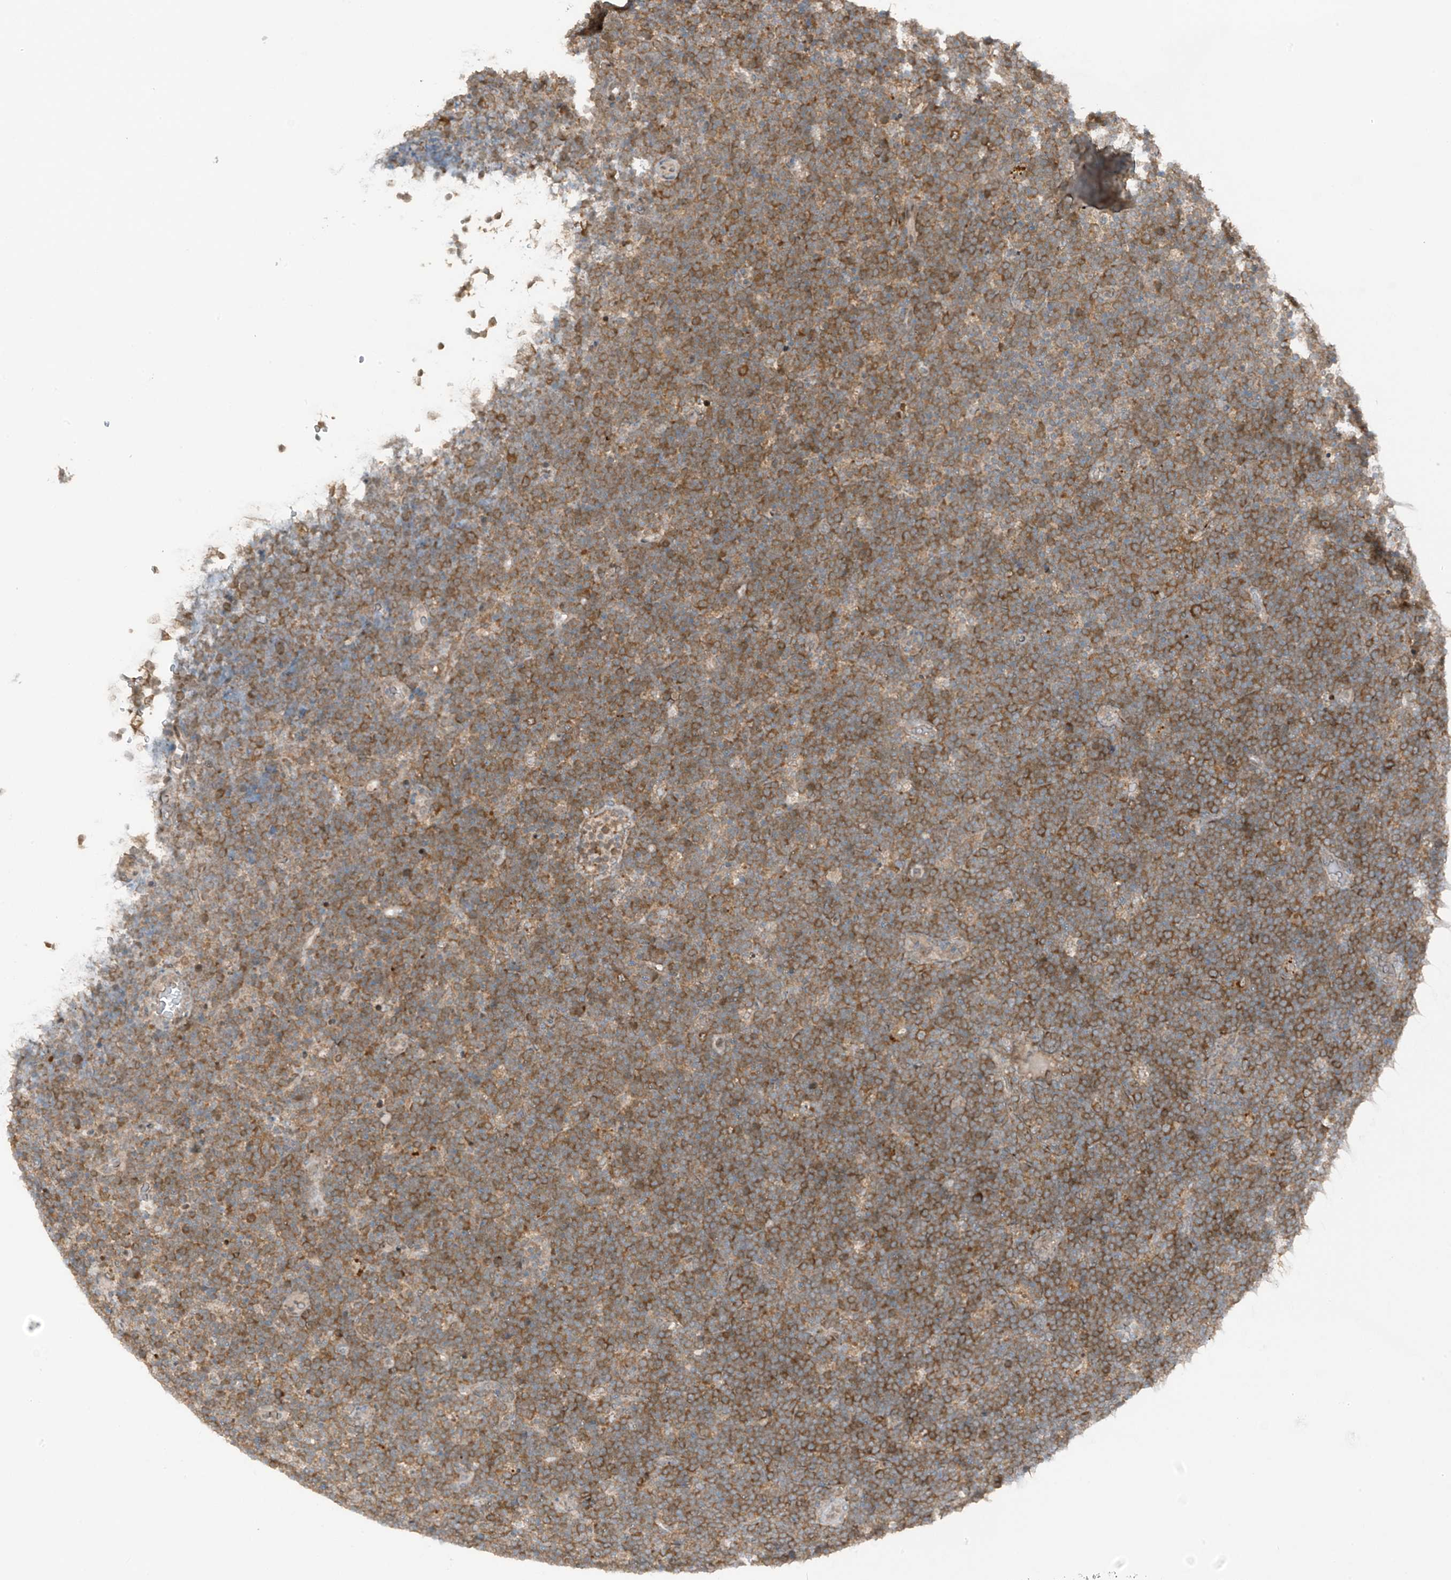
{"staining": {"intensity": "moderate", "quantity": ">75%", "location": "cytoplasmic/membranous"}, "tissue": "lymphoma", "cell_type": "Tumor cells", "image_type": "cancer", "snomed": [{"axis": "morphology", "description": "Malignant lymphoma, non-Hodgkin's type, High grade"}, {"axis": "topography", "description": "Lymph node"}], "caption": "Lymphoma stained for a protein displays moderate cytoplasmic/membranous positivity in tumor cells.", "gene": "TXNDC9", "patient": {"sex": "male", "age": 13}}